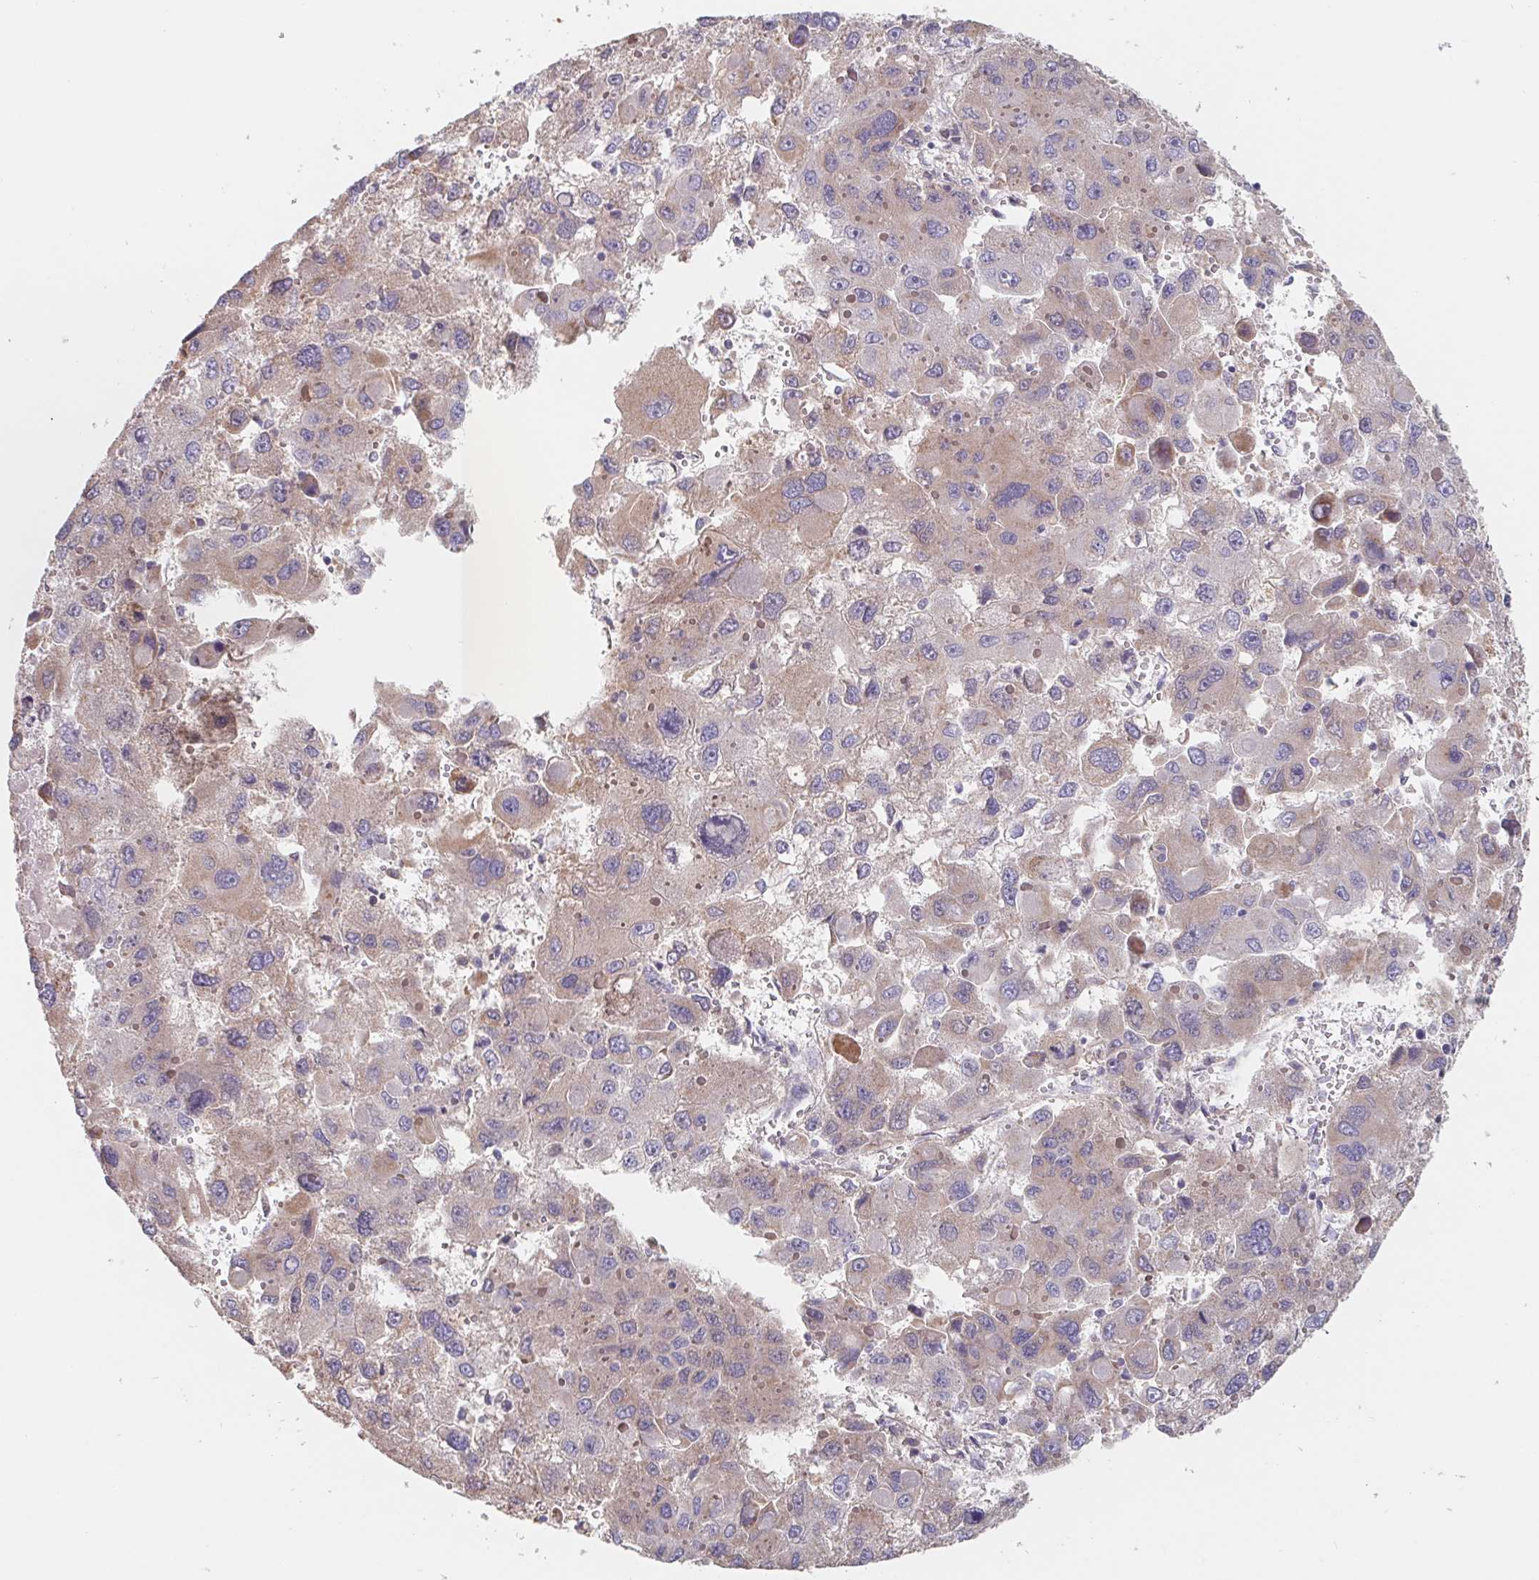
{"staining": {"intensity": "weak", "quantity": "<25%", "location": "cytoplasmic/membranous"}, "tissue": "liver cancer", "cell_type": "Tumor cells", "image_type": "cancer", "snomed": [{"axis": "morphology", "description": "Carcinoma, Hepatocellular, NOS"}, {"axis": "topography", "description": "Liver"}], "caption": "A high-resolution histopathology image shows IHC staining of hepatocellular carcinoma (liver), which shows no significant positivity in tumor cells.", "gene": "LPA", "patient": {"sex": "female", "age": 41}}